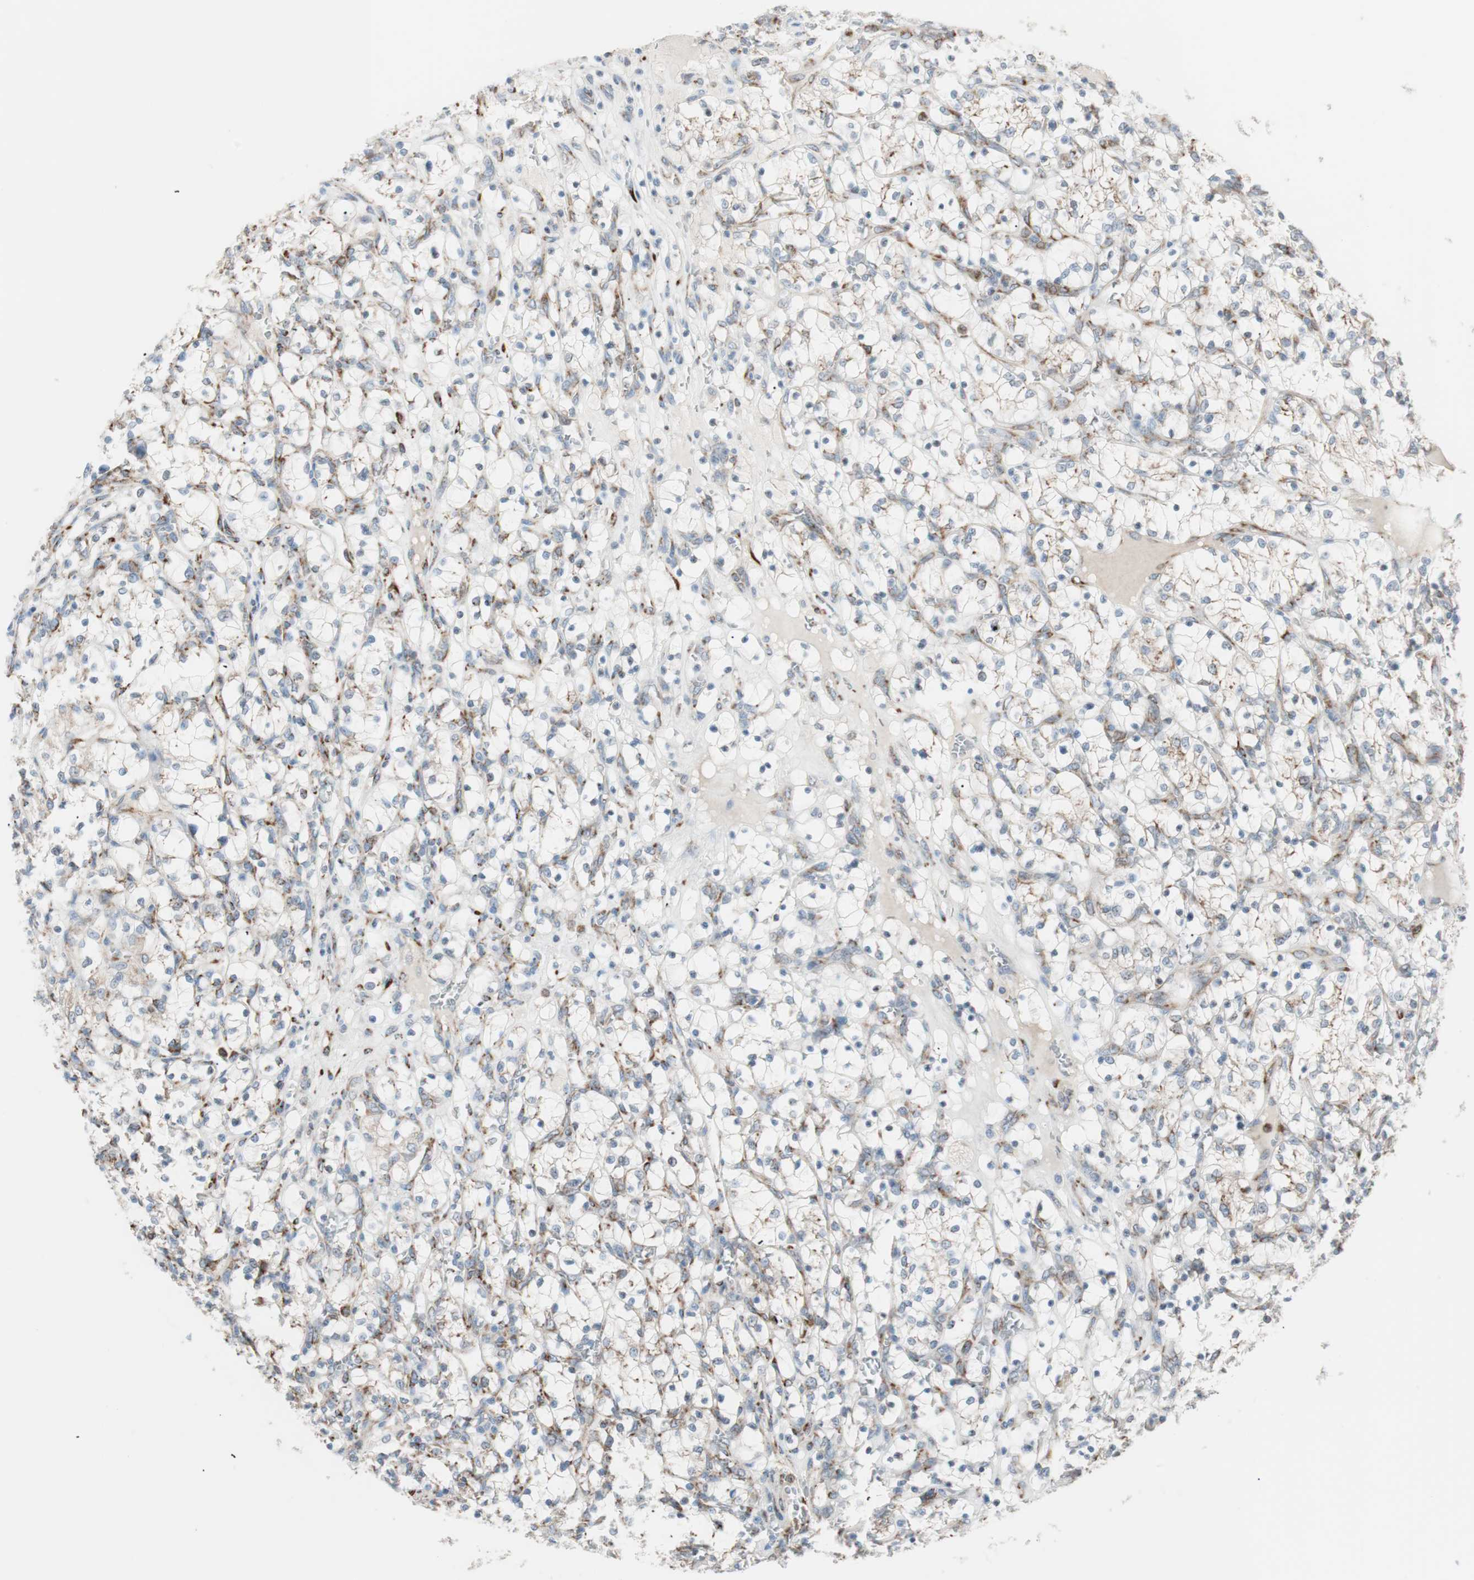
{"staining": {"intensity": "weak", "quantity": "<25%", "location": "cytoplasmic/membranous"}, "tissue": "renal cancer", "cell_type": "Tumor cells", "image_type": "cancer", "snomed": [{"axis": "morphology", "description": "Adenocarcinoma, NOS"}, {"axis": "topography", "description": "Kidney"}], "caption": "Immunohistochemical staining of adenocarcinoma (renal) exhibits no significant staining in tumor cells.", "gene": "P4HTM", "patient": {"sex": "female", "age": 69}}